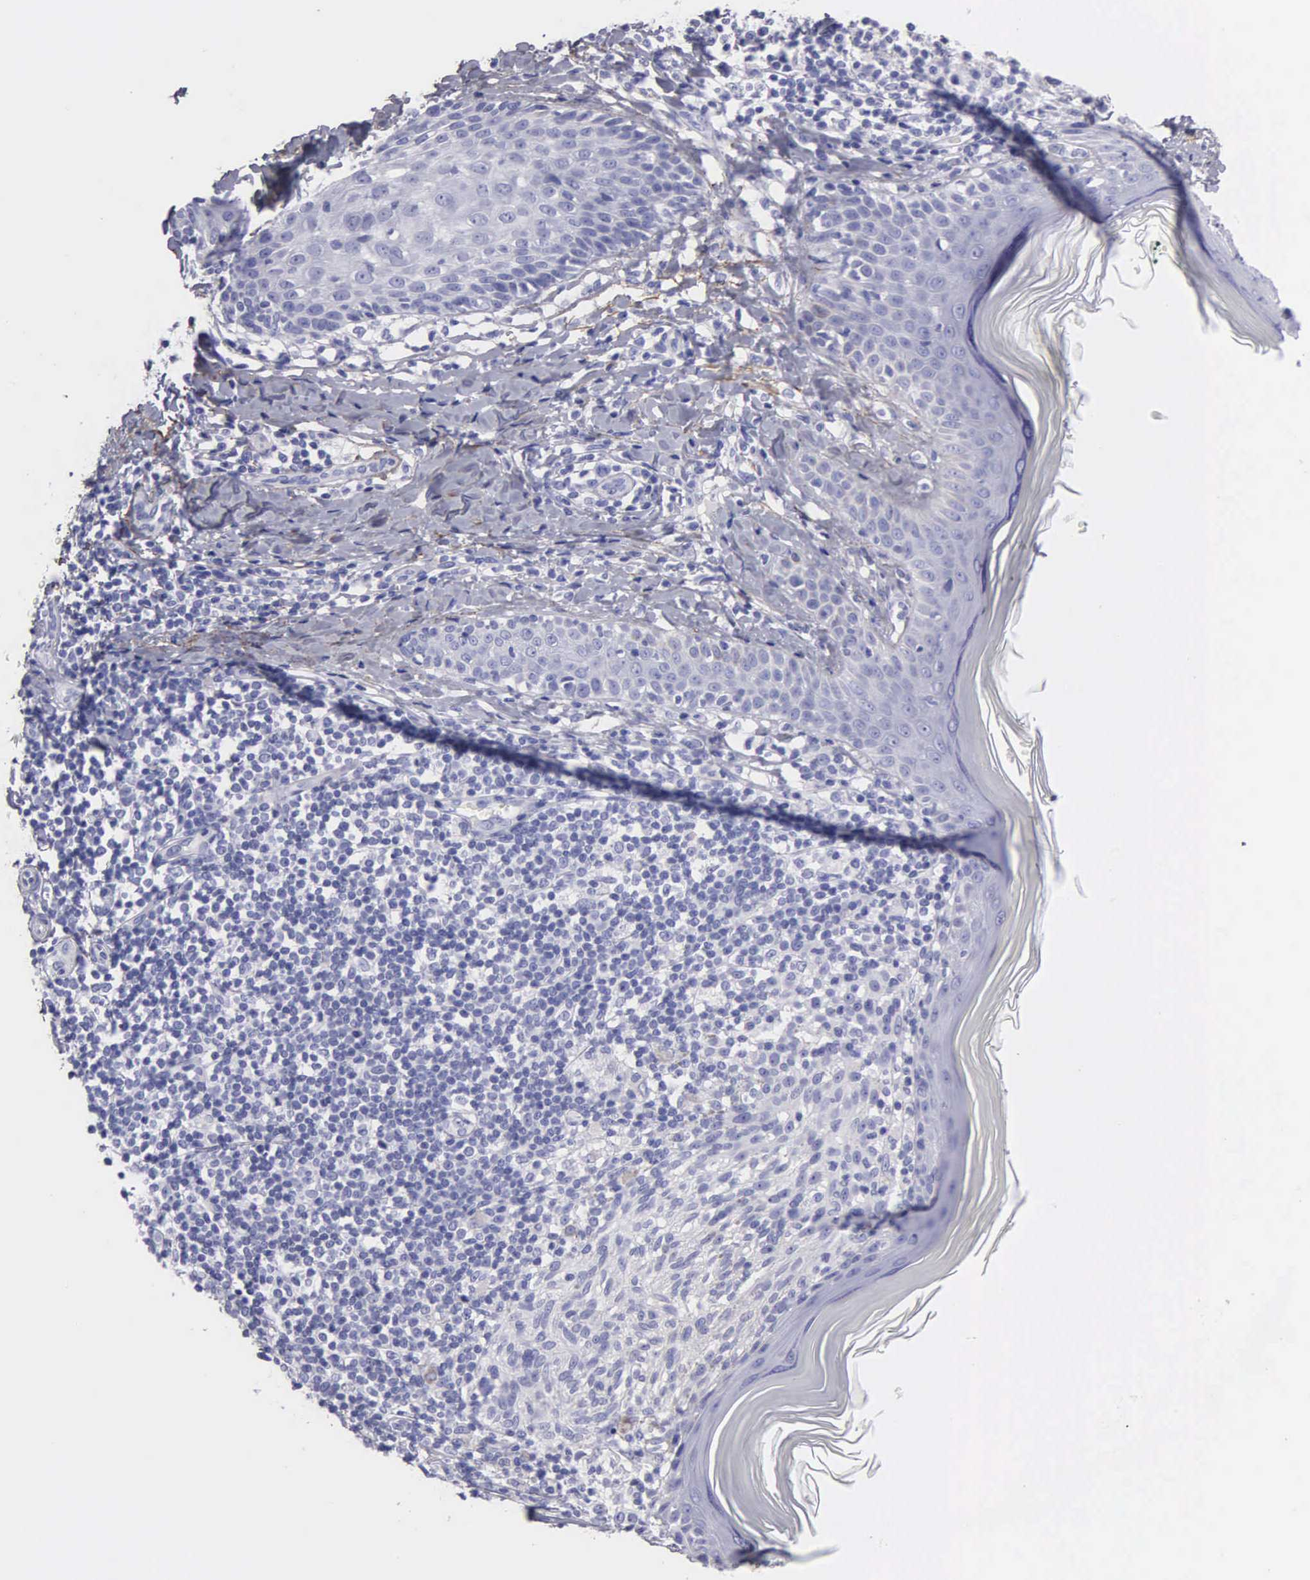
{"staining": {"intensity": "negative", "quantity": "none", "location": "none"}, "tissue": "melanoma", "cell_type": "Tumor cells", "image_type": "cancer", "snomed": [{"axis": "morphology", "description": "Malignant melanoma, NOS"}, {"axis": "topography", "description": "Skin"}], "caption": "Melanoma was stained to show a protein in brown. There is no significant staining in tumor cells.", "gene": "FBLN5", "patient": {"sex": "male", "age": 45}}